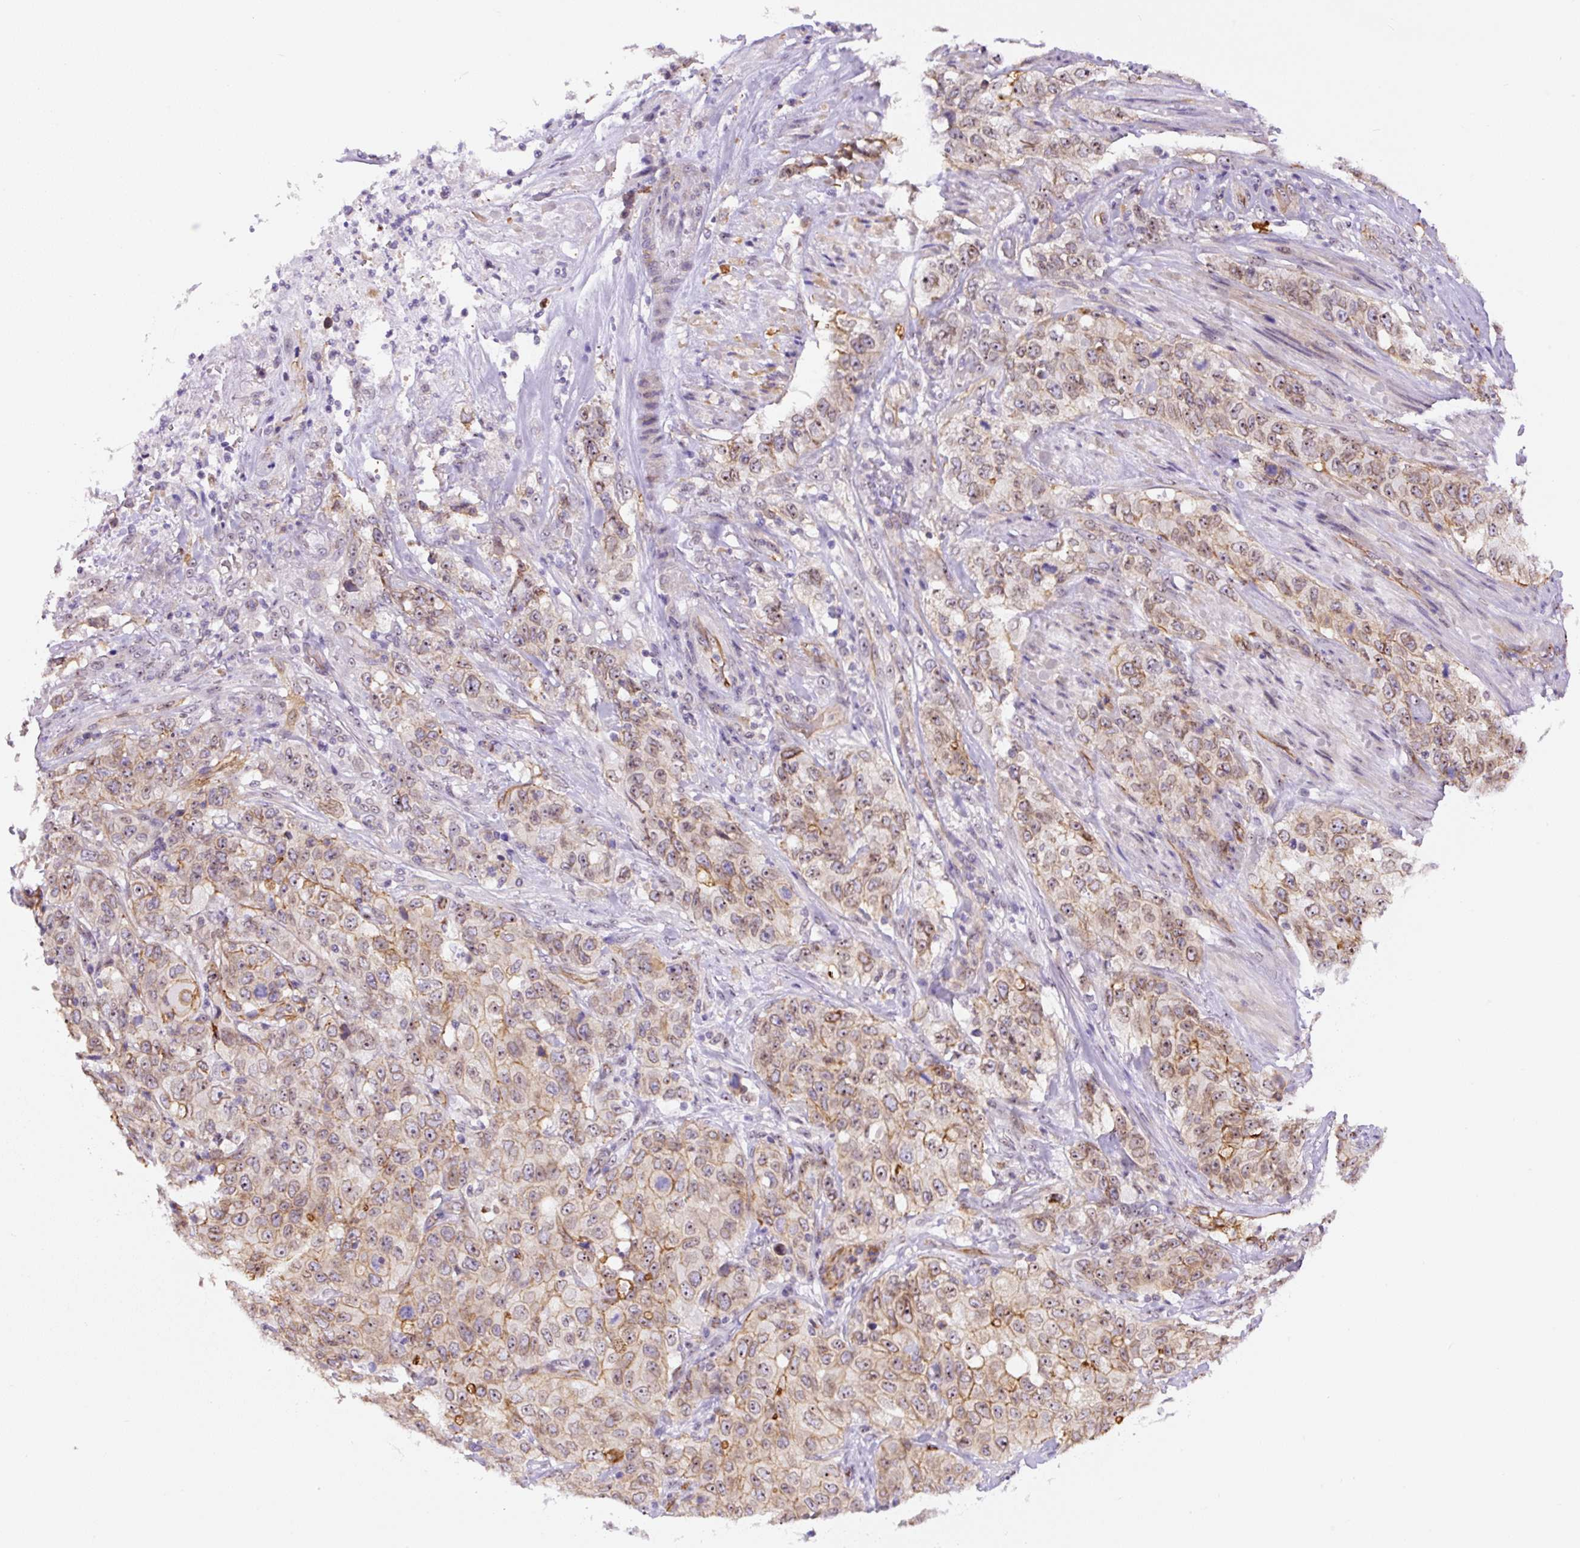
{"staining": {"intensity": "moderate", "quantity": "<25%", "location": "cytoplasmic/membranous,nuclear"}, "tissue": "stomach cancer", "cell_type": "Tumor cells", "image_type": "cancer", "snomed": [{"axis": "morphology", "description": "Adenocarcinoma, NOS"}, {"axis": "topography", "description": "Stomach"}], "caption": "Immunohistochemistry photomicrograph of neoplastic tissue: human stomach adenocarcinoma stained using IHC demonstrates low levels of moderate protein expression localized specifically in the cytoplasmic/membranous and nuclear of tumor cells, appearing as a cytoplasmic/membranous and nuclear brown color.", "gene": "MYO5C", "patient": {"sex": "male", "age": 48}}